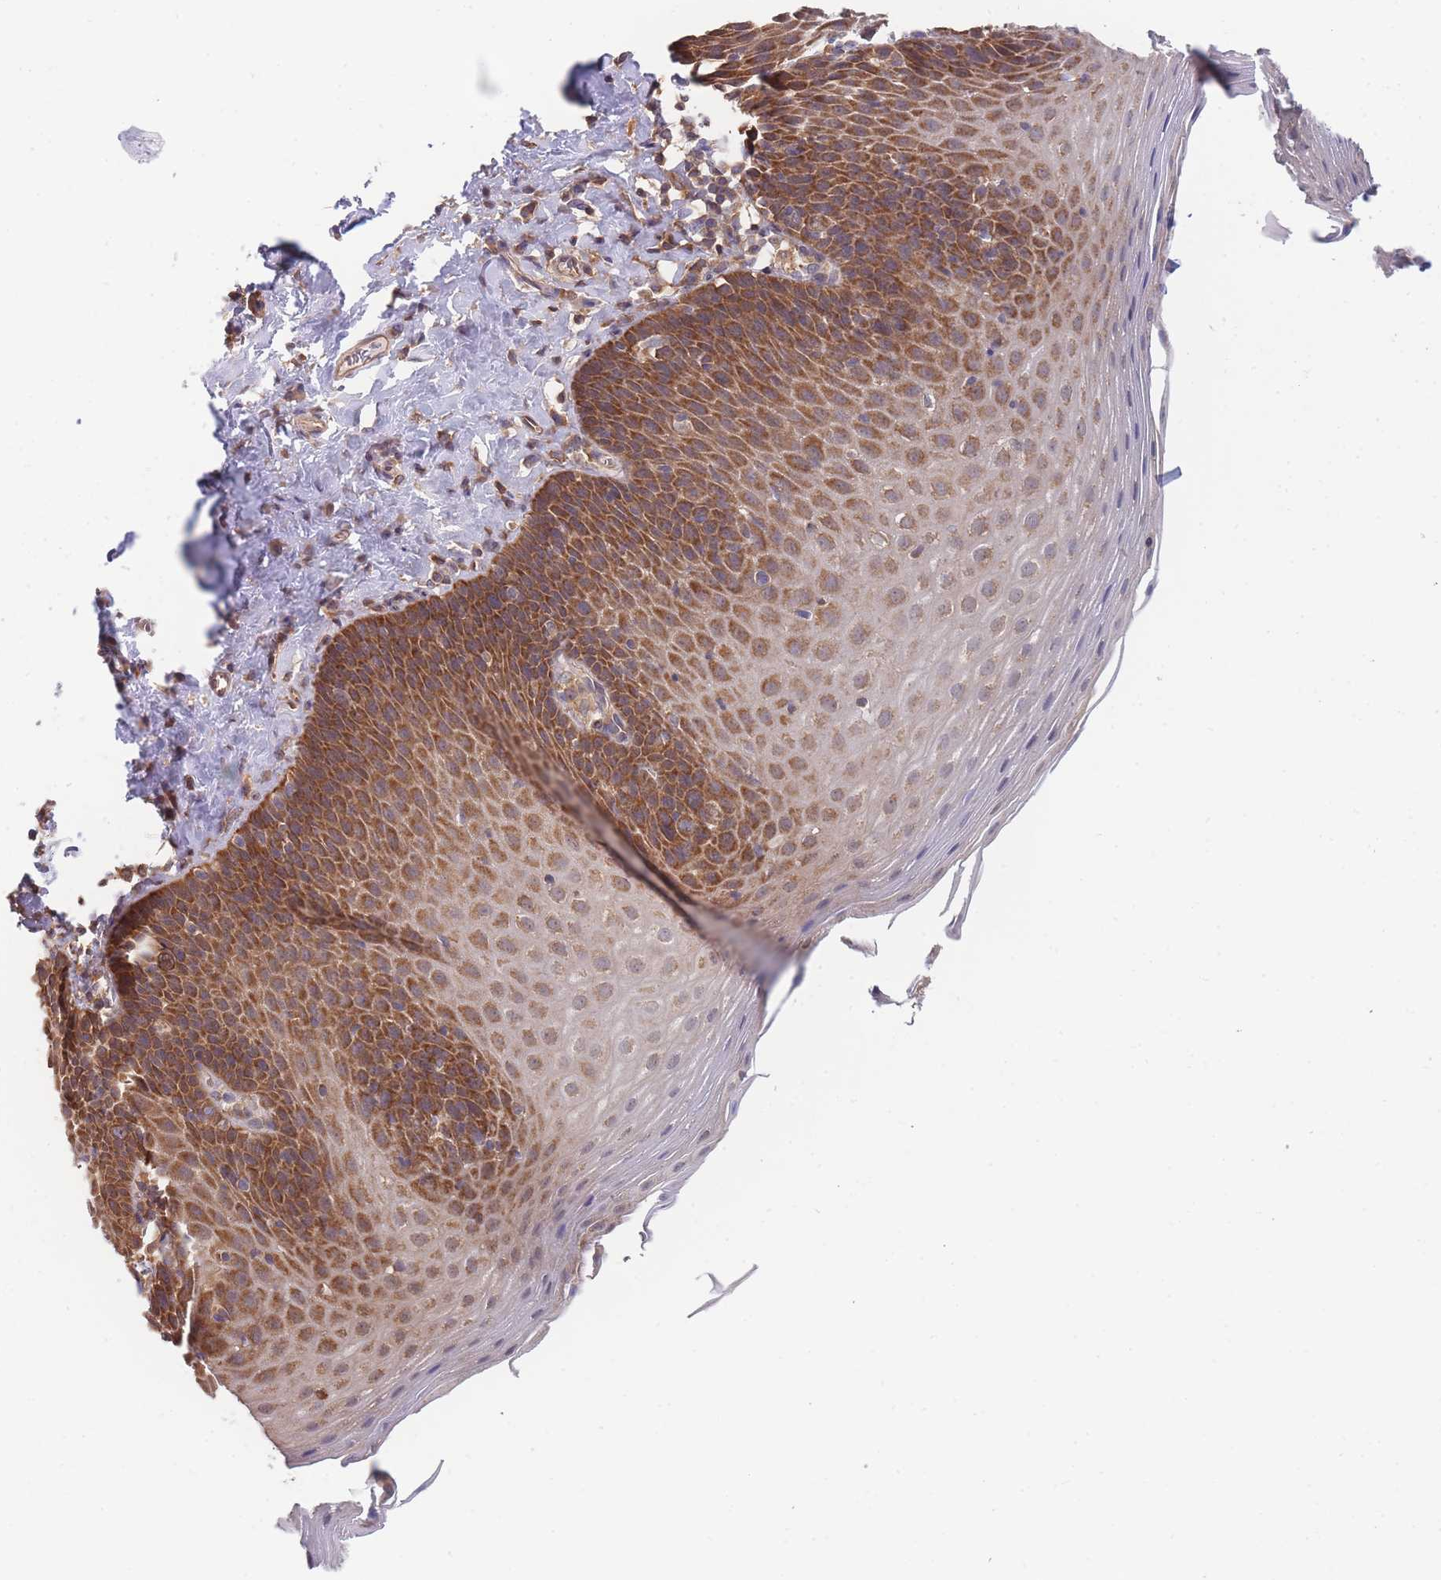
{"staining": {"intensity": "moderate", "quantity": ">75%", "location": "cytoplasmic/membranous"}, "tissue": "esophagus", "cell_type": "Squamous epithelial cells", "image_type": "normal", "snomed": [{"axis": "morphology", "description": "Normal tissue, NOS"}, {"axis": "topography", "description": "Esophagus"}], "caption": "Immunohistochemical staining of normal esophagus shows >75% levels of moderate cytoplasmic/membranous protein staining in about >75% of squamous epithelial cells.", "gene": "MRPS18B", "patient": {"sex": "female", "age": 61}}